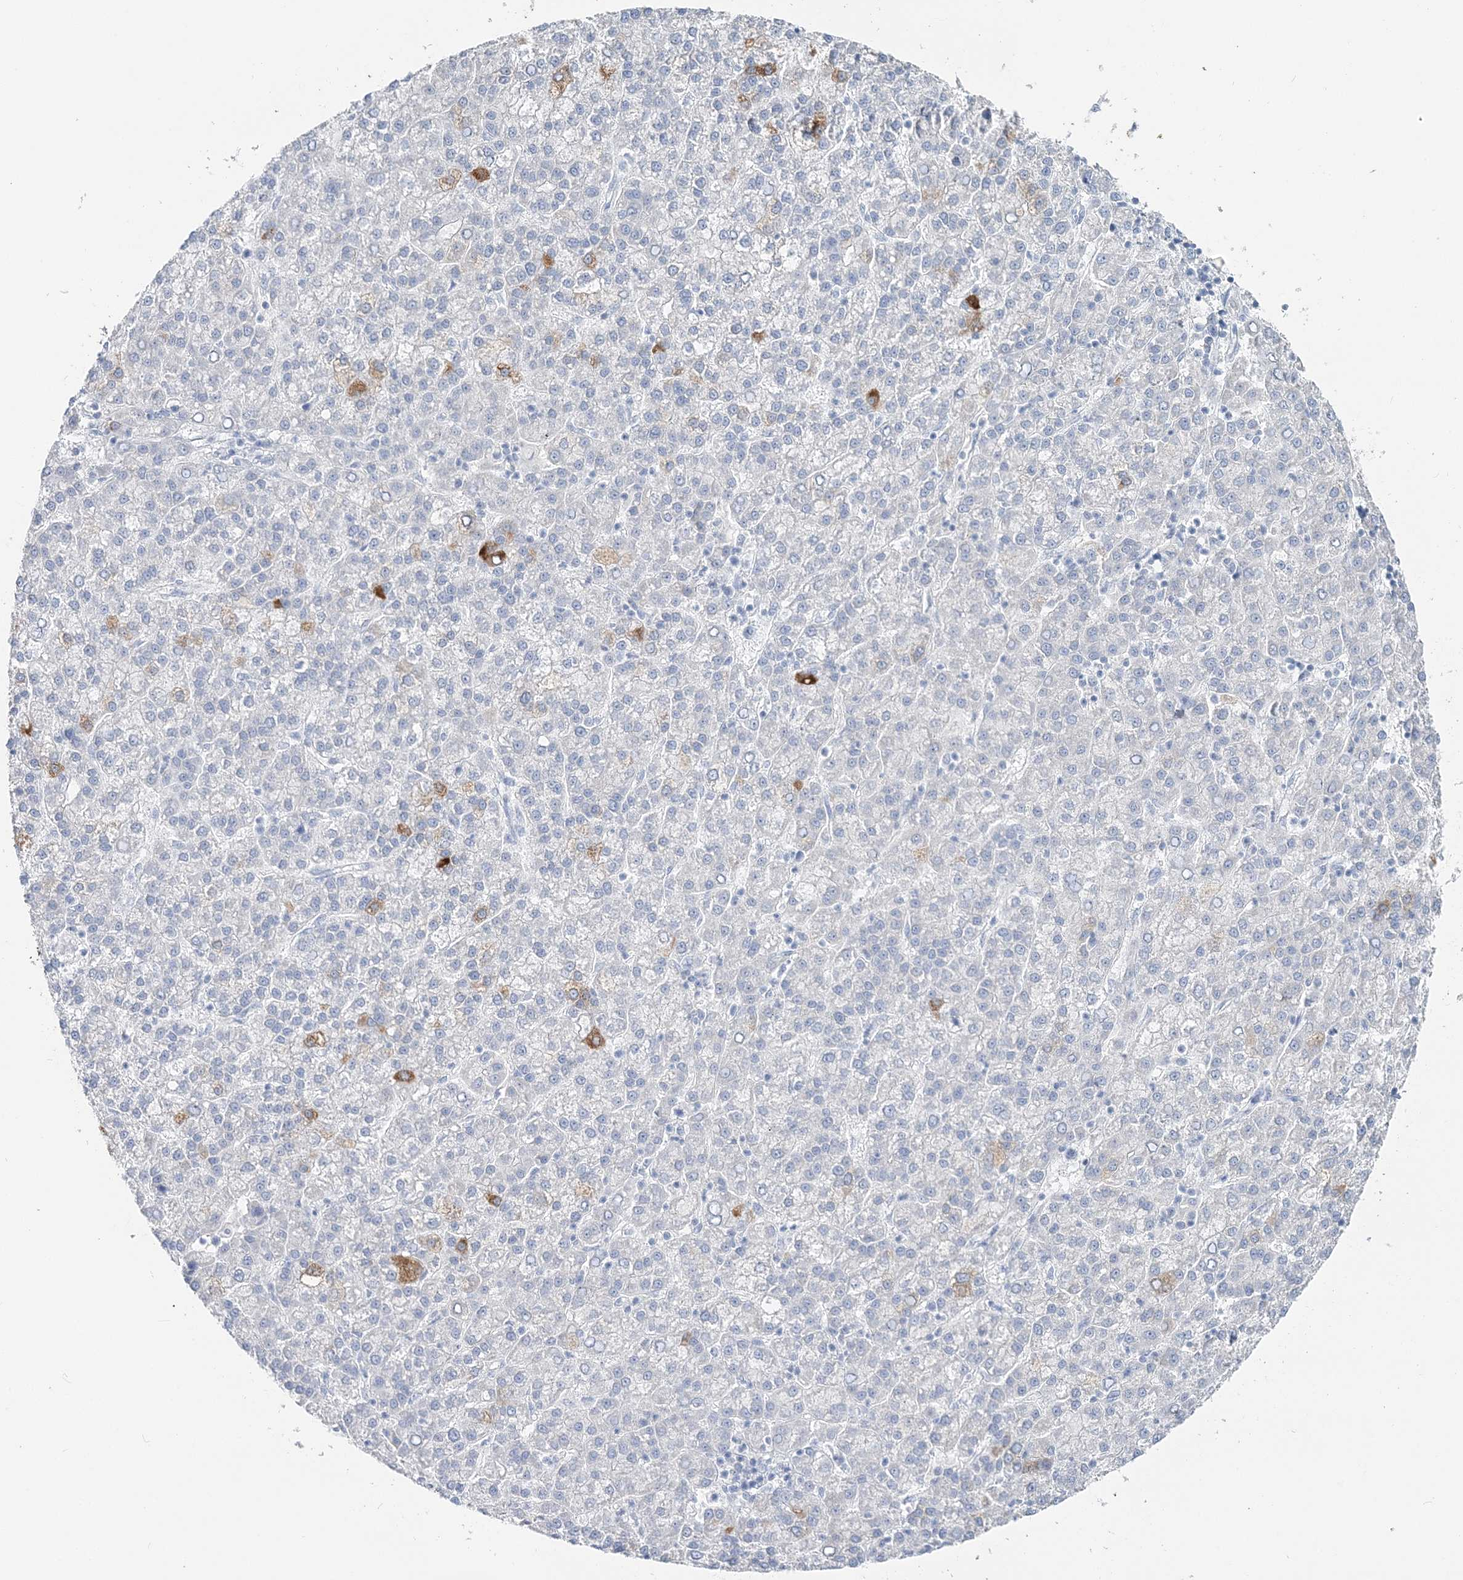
{"staining": {"intensity": "moderate", "quantity": "<25%", "location": "cytoplasmic/membranous"}, "tissue": "liver cancer", "cell_type": "Tumor cells", "image_type": "cancer", "snomed": [{"axis": "morphology", "description": "Carcinoma, Hepatocellular, NOS"}, {"axis": "topography", "description": "Liver"}], "caption": "This is a histology image of immunohistochemistry staining of hepatocellular carcinoma (liver), which shows moderate expression in the cytoplasmic/membranous of tumor cells.", "gene": "CYP3A4", "patient": {"sex": "female", "age": 58}}